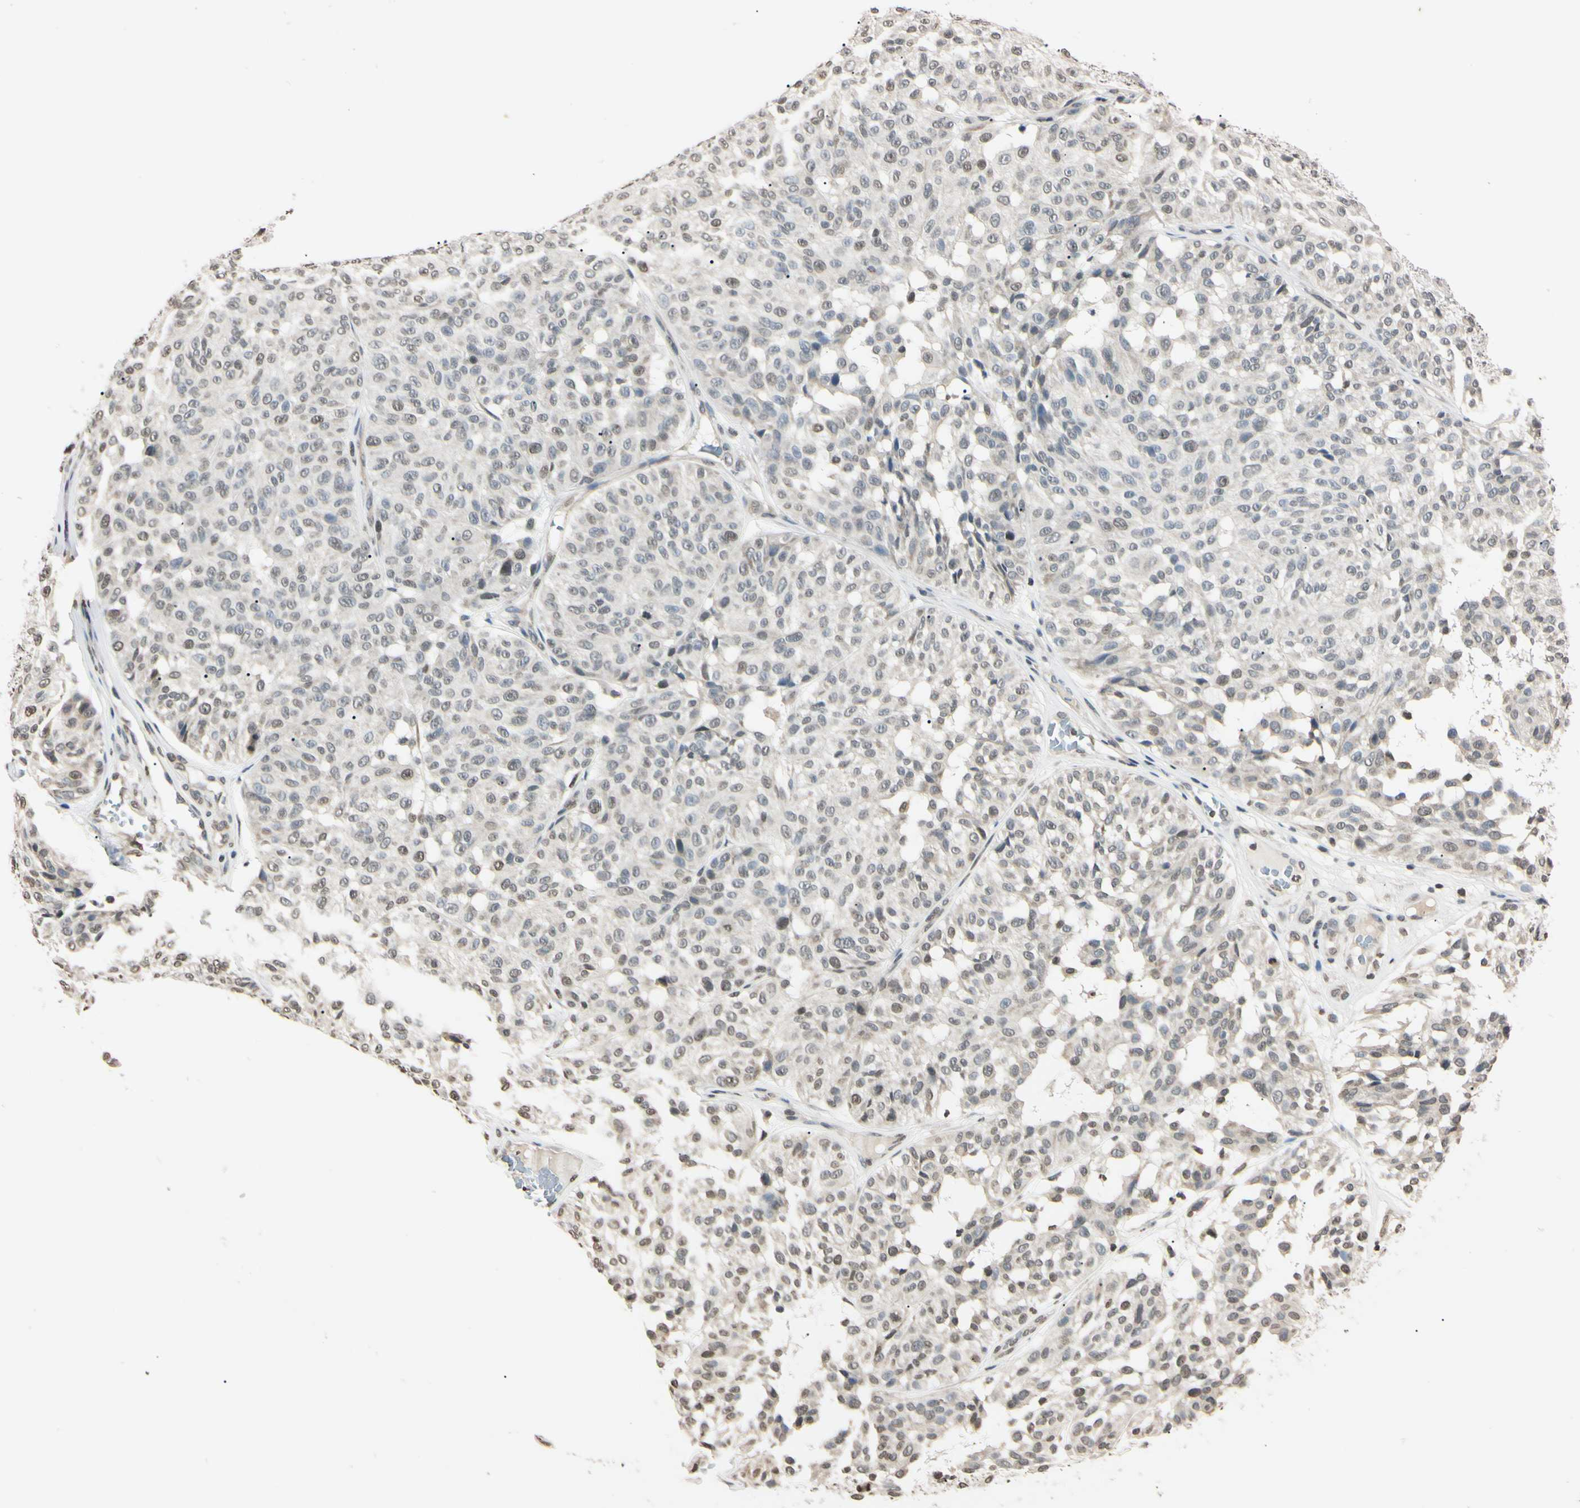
{"staining": {"intensity": "weak", "quantity": "25%-75%", "location": "nuclear"}, "tissue": "melanoma", "cell_type": "Tumor cells", "image_type": "cancer", "snomed": [{"axis": "morphology", "description": "Malignant melanoma, NOS"}, {"axis": "topography", "description": "Skin"}], "caption": "Immunohistochemistry (IHC) staining of melanoma, which reveals low levels of weak nuclear staining in about 25%-75% of tumor cells indicating weak nuclear protein positivity. The staining was performed using DAB (brown) for protein detection and nuclei were counterstained in hematoxylin (blue).", "gene": "CDC45", "patient": {"sex": "female", "age": 46}}